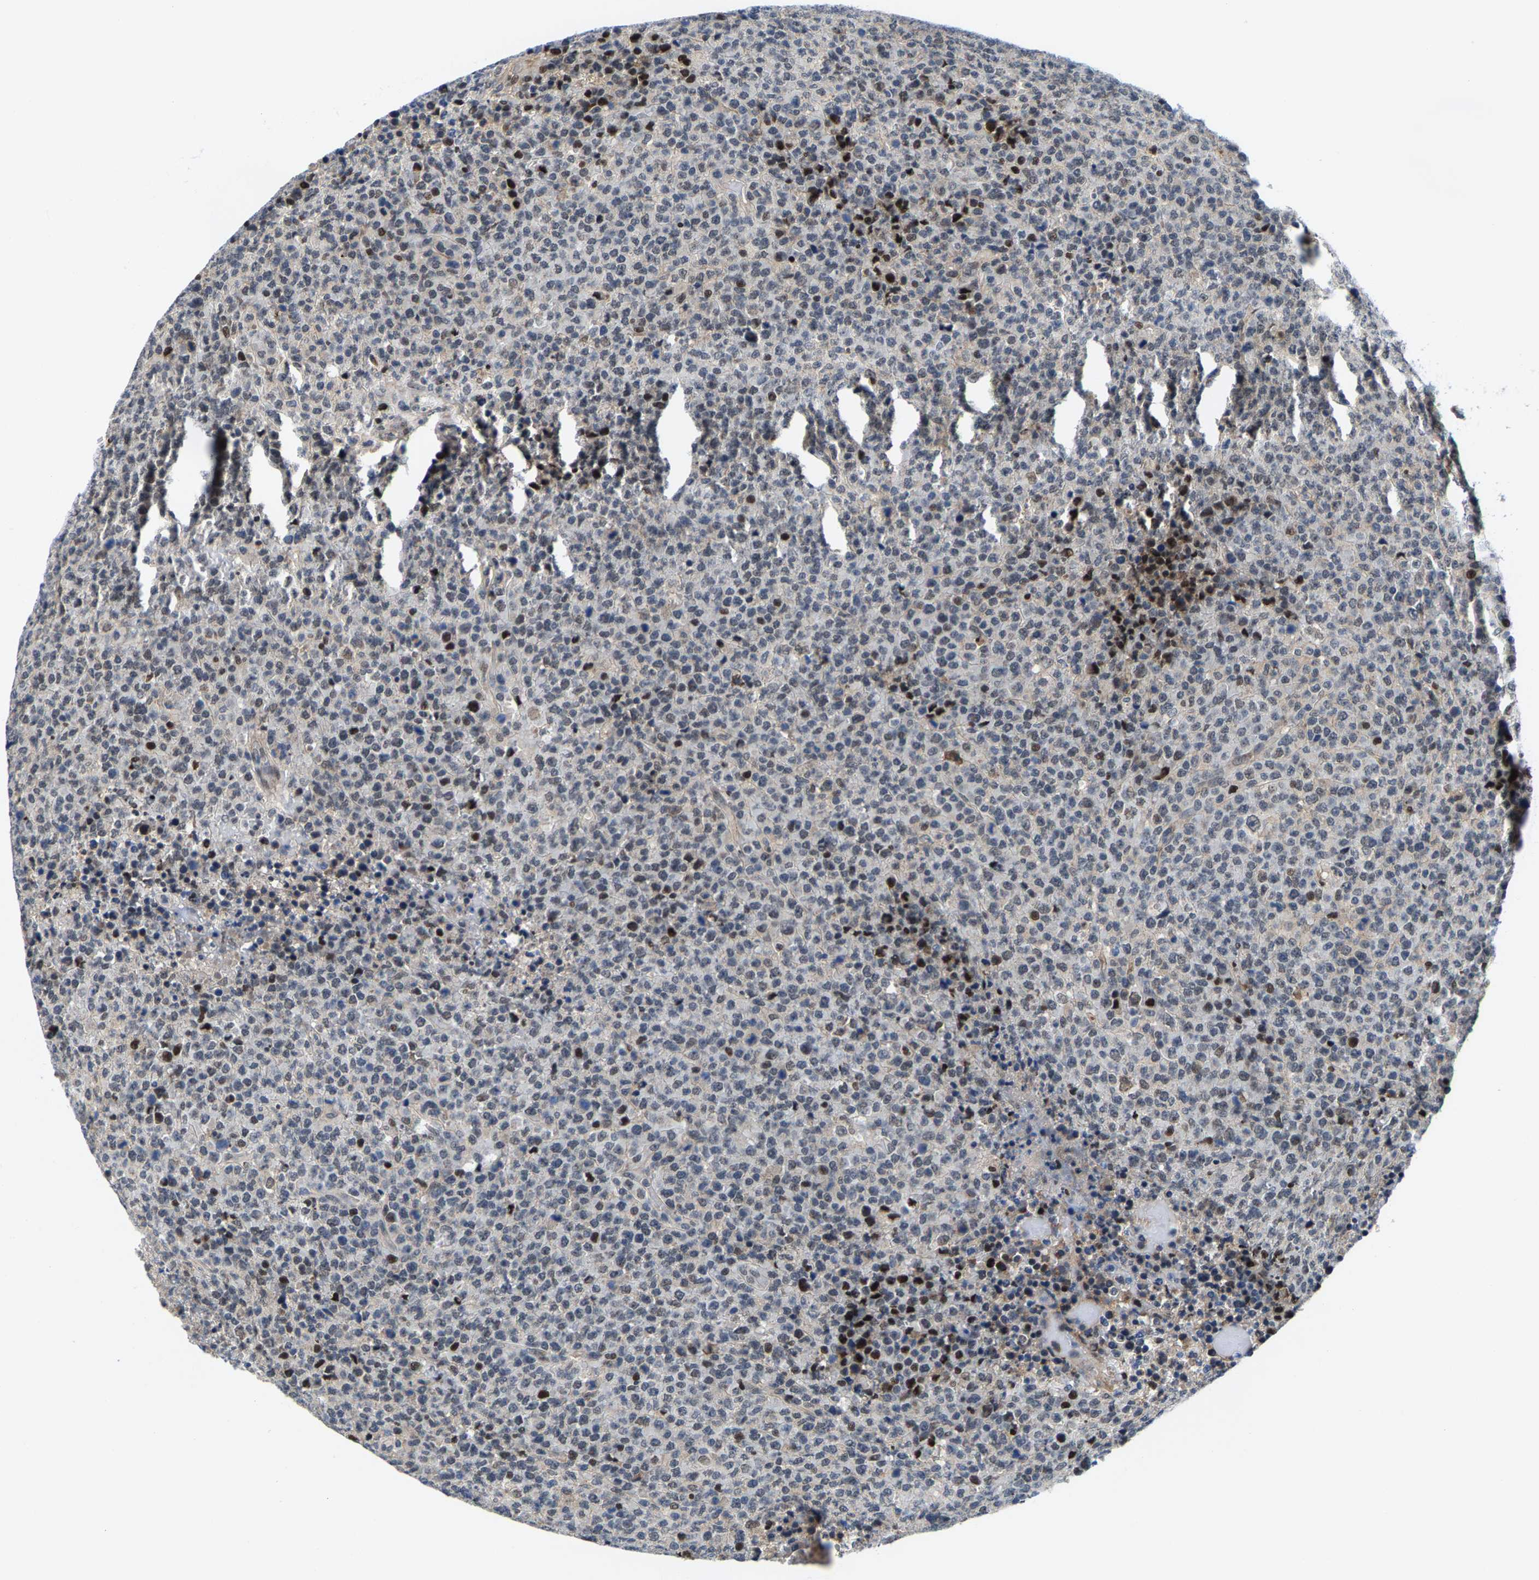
{"staining": {"intensity": "moderate", "quantity": "<25%", "location": "nuclear"}, "tissue": "lymphoma", "cell_type": "Tumor cells", "image_type": "cancer", "snomed": [{"axis": "morphology", "description": "Malignant lymphoma, non-Hodgkin's type, High grade"}, {"axis": "topography", "description": "Lymph node"}], "caption": "Tumor cells demonstrate low levels of moderate nuclear expression in about <25% of cells in human lymphoma.", "gene": "GTPBP10", "patient": {"sex": "male", "age": 13}}